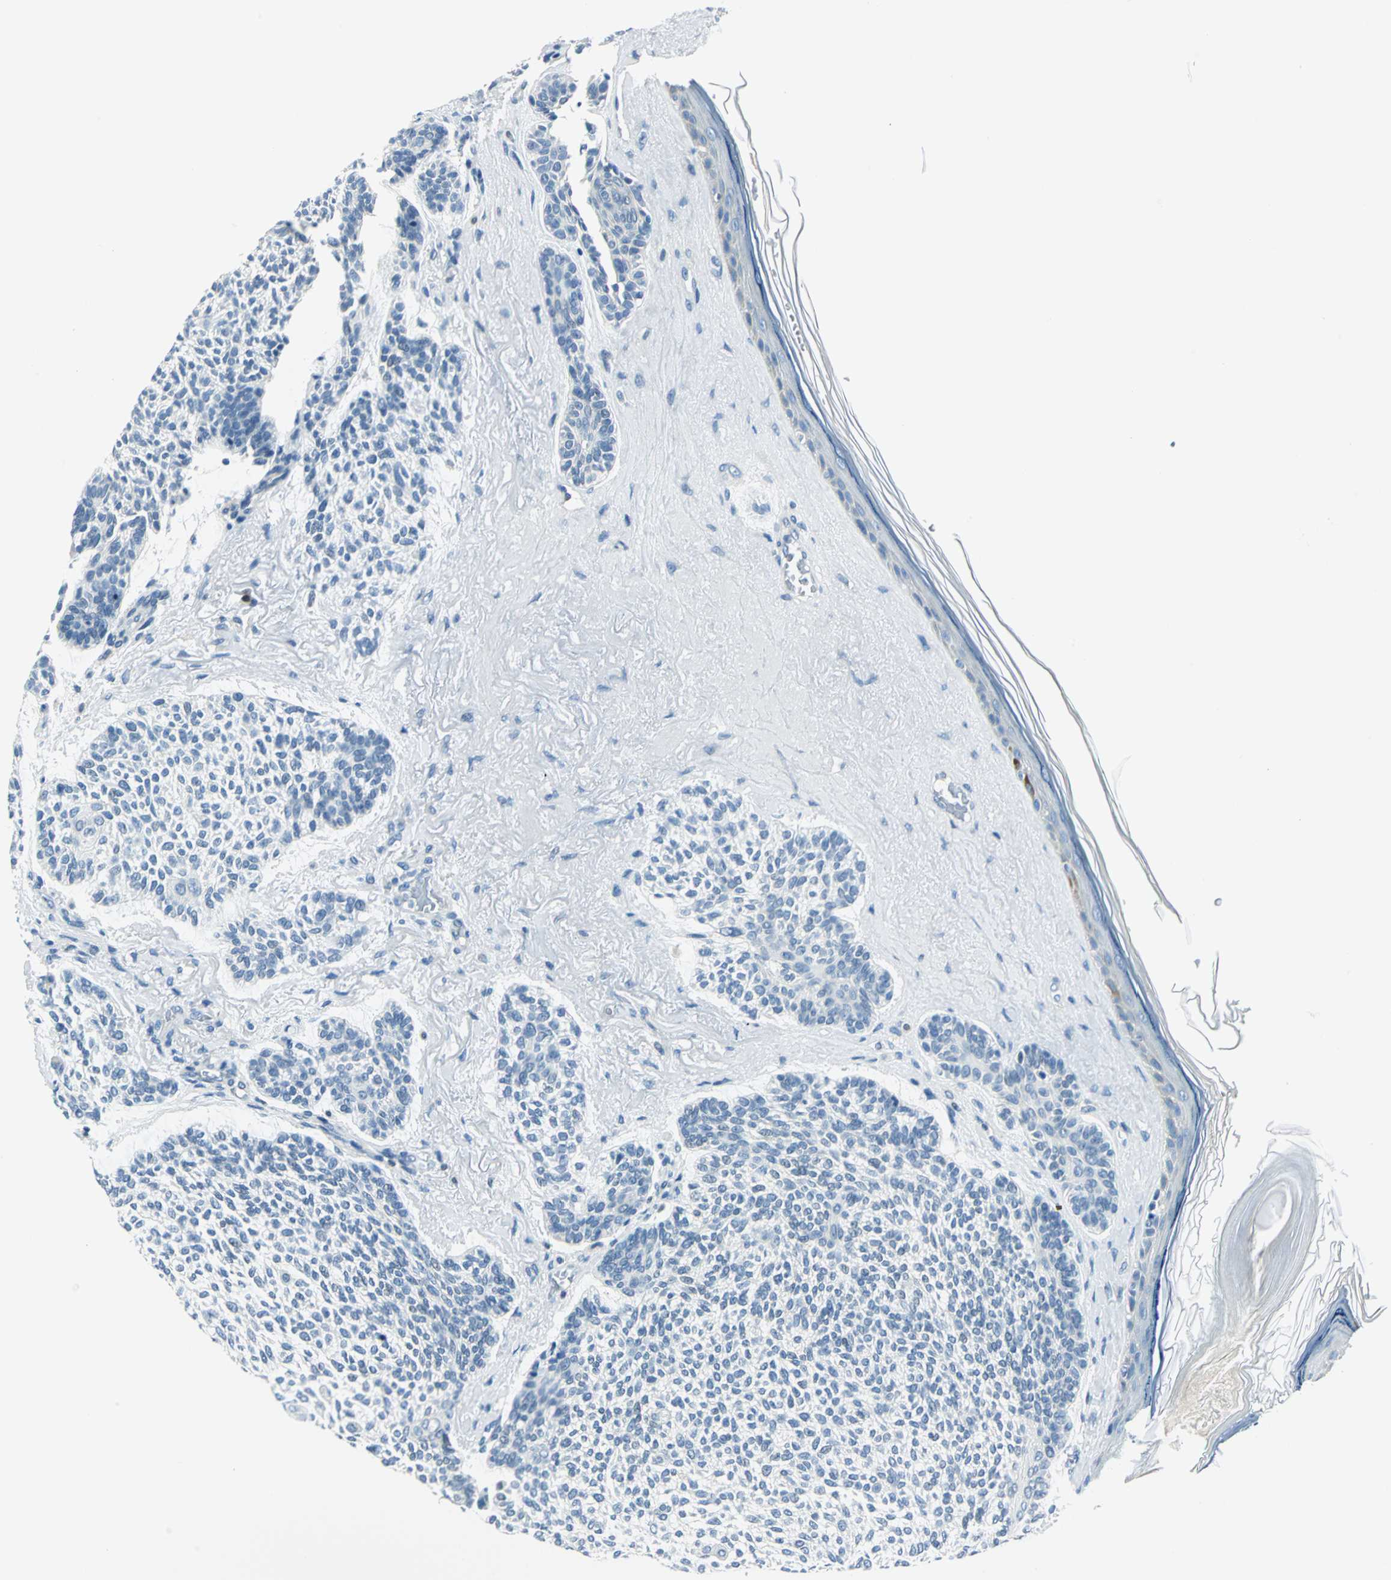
{"staining": {"intensity": "negative", "quantity": "none", "location": "none"}, "tissue": "skin cancer", "cell_type": "Tumor cells", "image_type": "cancer", "snomed": [{"axis": "morphology", "description": "Normal tissue, NOS"}, {"axis": "morphology", "description": "Basal cell carcinoma"}, {"axis": "topography", "description": "Skin"}], "caption": "Tumor cells are negative for protein expression in human skin cancer (basal cell carcinoma).", "gene": "AKR1A1", "patient": {"sex": "female", "age": 70}}